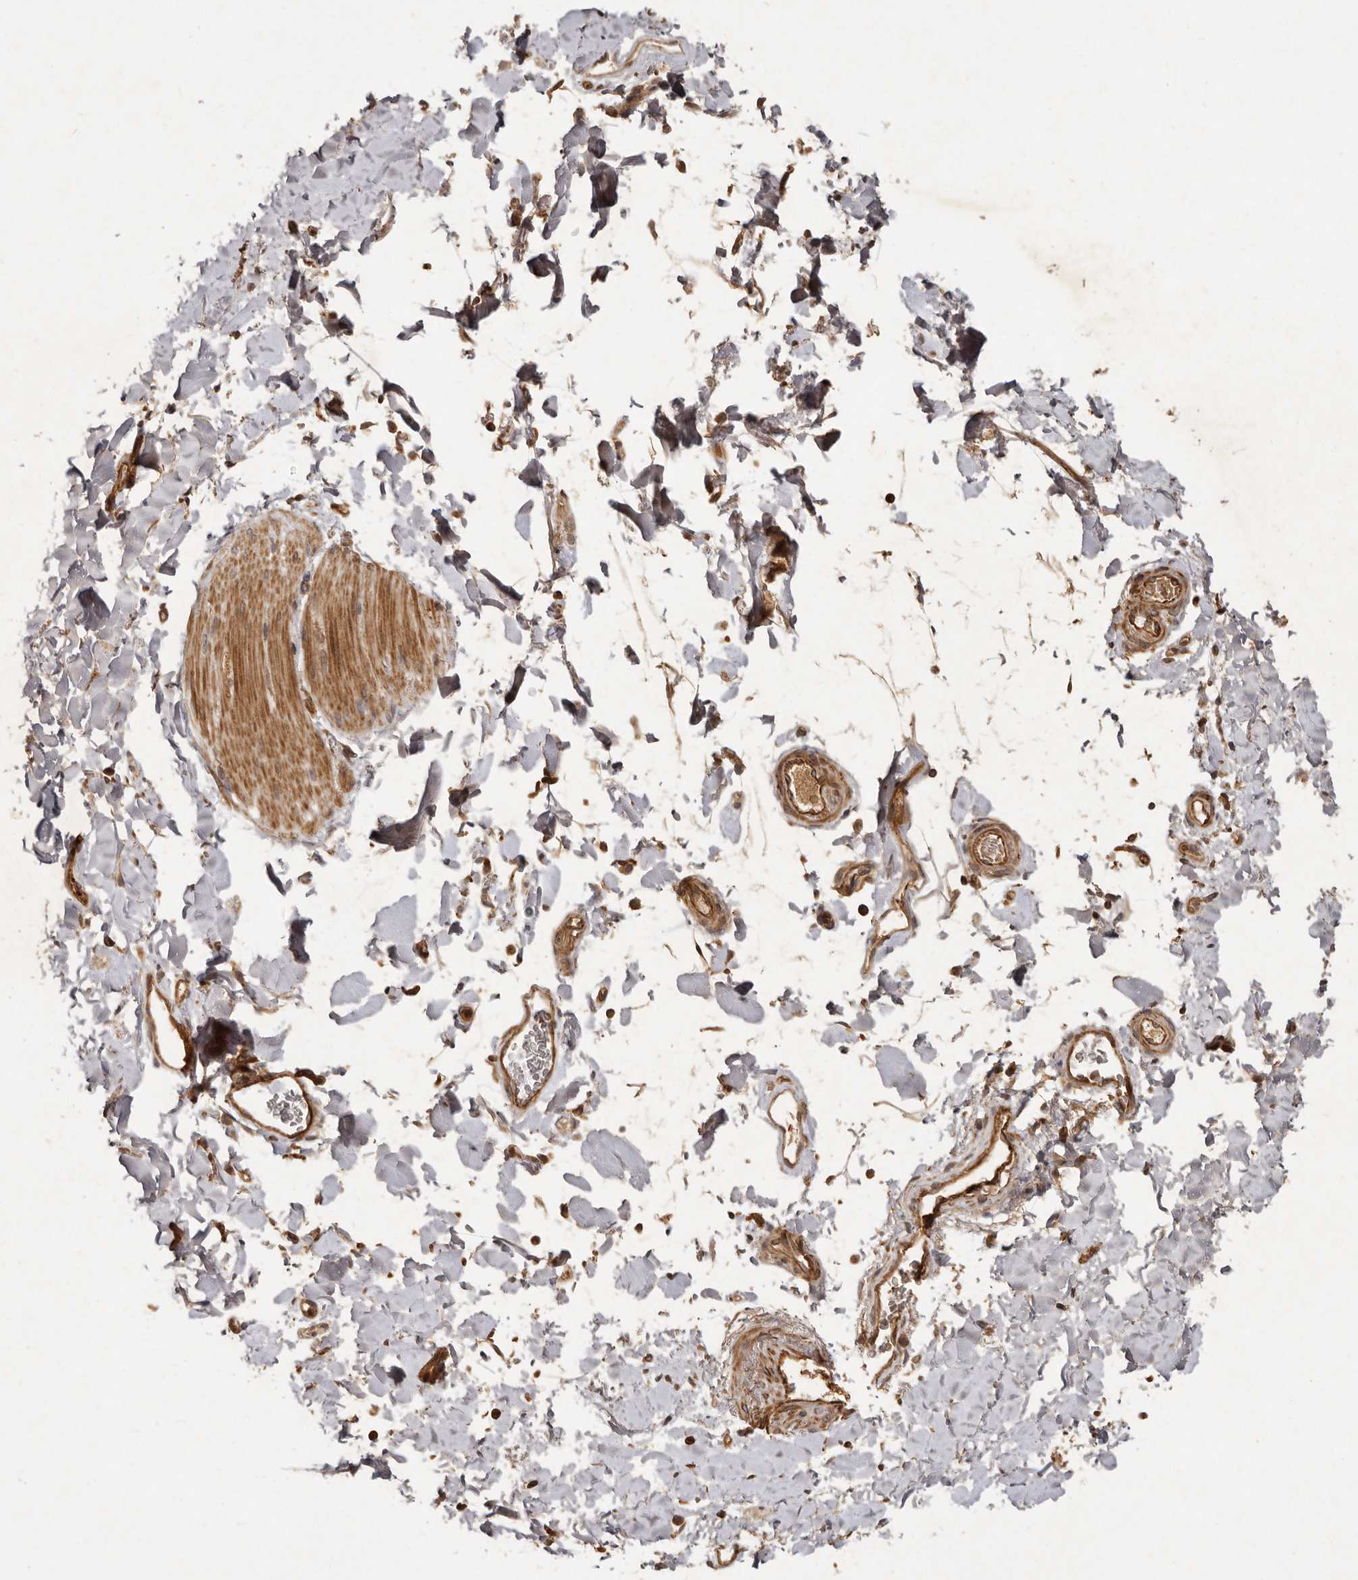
{"staining": {"intensity": "moderate", "quantity": ">75%", "location": "cytoplasmic/membranous"}, "tissue": "smooth muscle", "cell_type": "Smooth muscle cells", "image_type": "normal", "snomed": [{"axis": "morphology", "description": "Normal tissue, NOS"}, {"axis": "topography", "description": "Smooth muscle"}, {"axis": "topography", "description": "Small intestine"}], "caption": "Immunohistochemistry (DAB) staining of normal human smooth muscle shows moderate cytoplasmic/membranous protein expression in approximately >75% of smooth muscle cells.", "gene": "SEMA3A", "patient": {"sex": "female", "age": 84}}